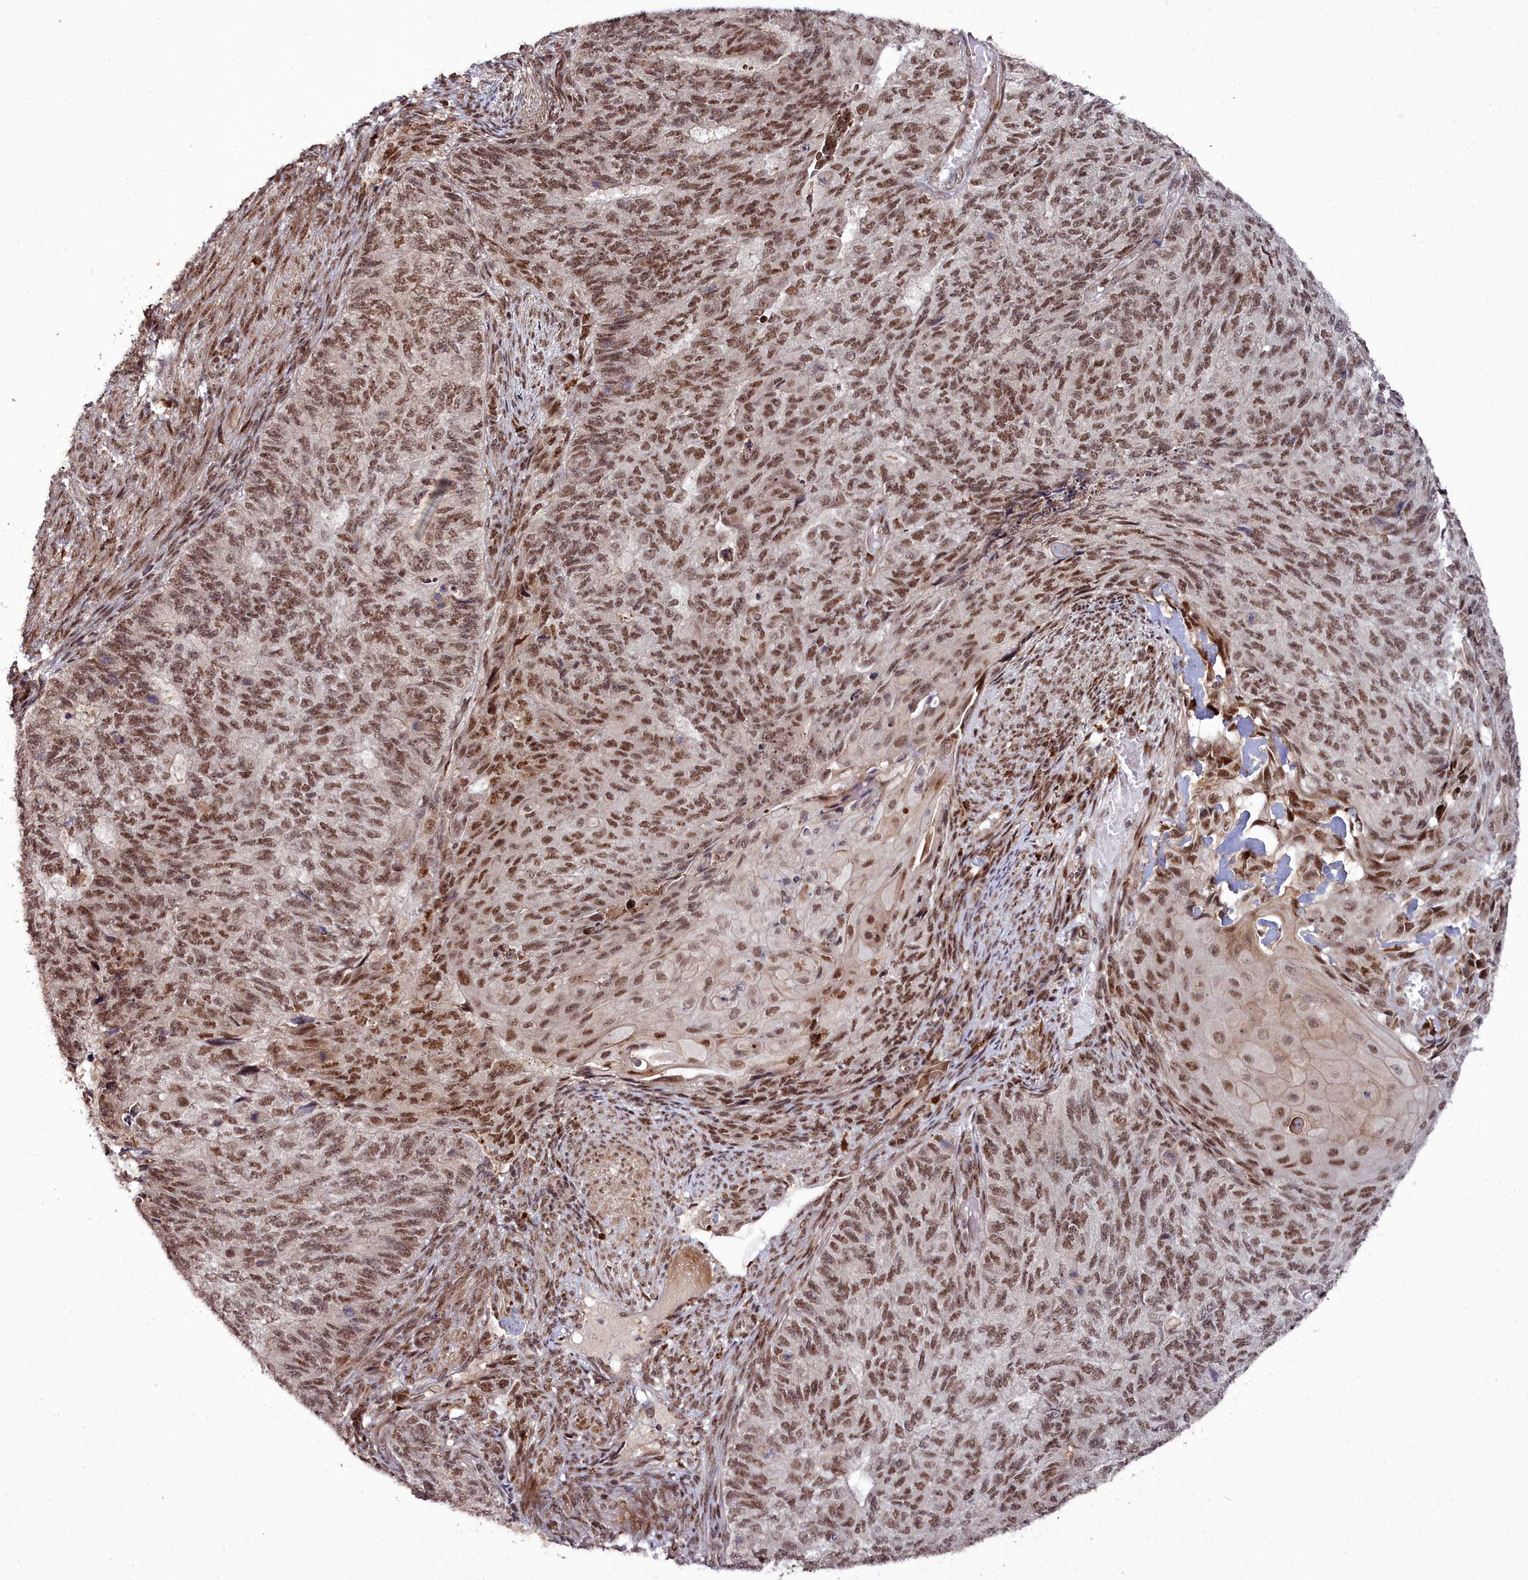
{"staining": {"intensity": "moderate", "quantity": ">75%", "location": "nuclear"}, "tissue": "endometrial cancer", "cell_type": "Tumor cells", "image_type": "cancer", "snomed": [{"axis": "morphology", "description": "Adenocarcinoma, NOS"}, {"axis": "topography", "description": "Endometrium"}], "caption": "Brown immunohistochemical staining in adenocarcinoma (endometrial) demonstrates moderate nuclear positivity in about >75% of tumor cells.", "gene": "CXXC1", "patient": {"sex": "female", "age": 32}}